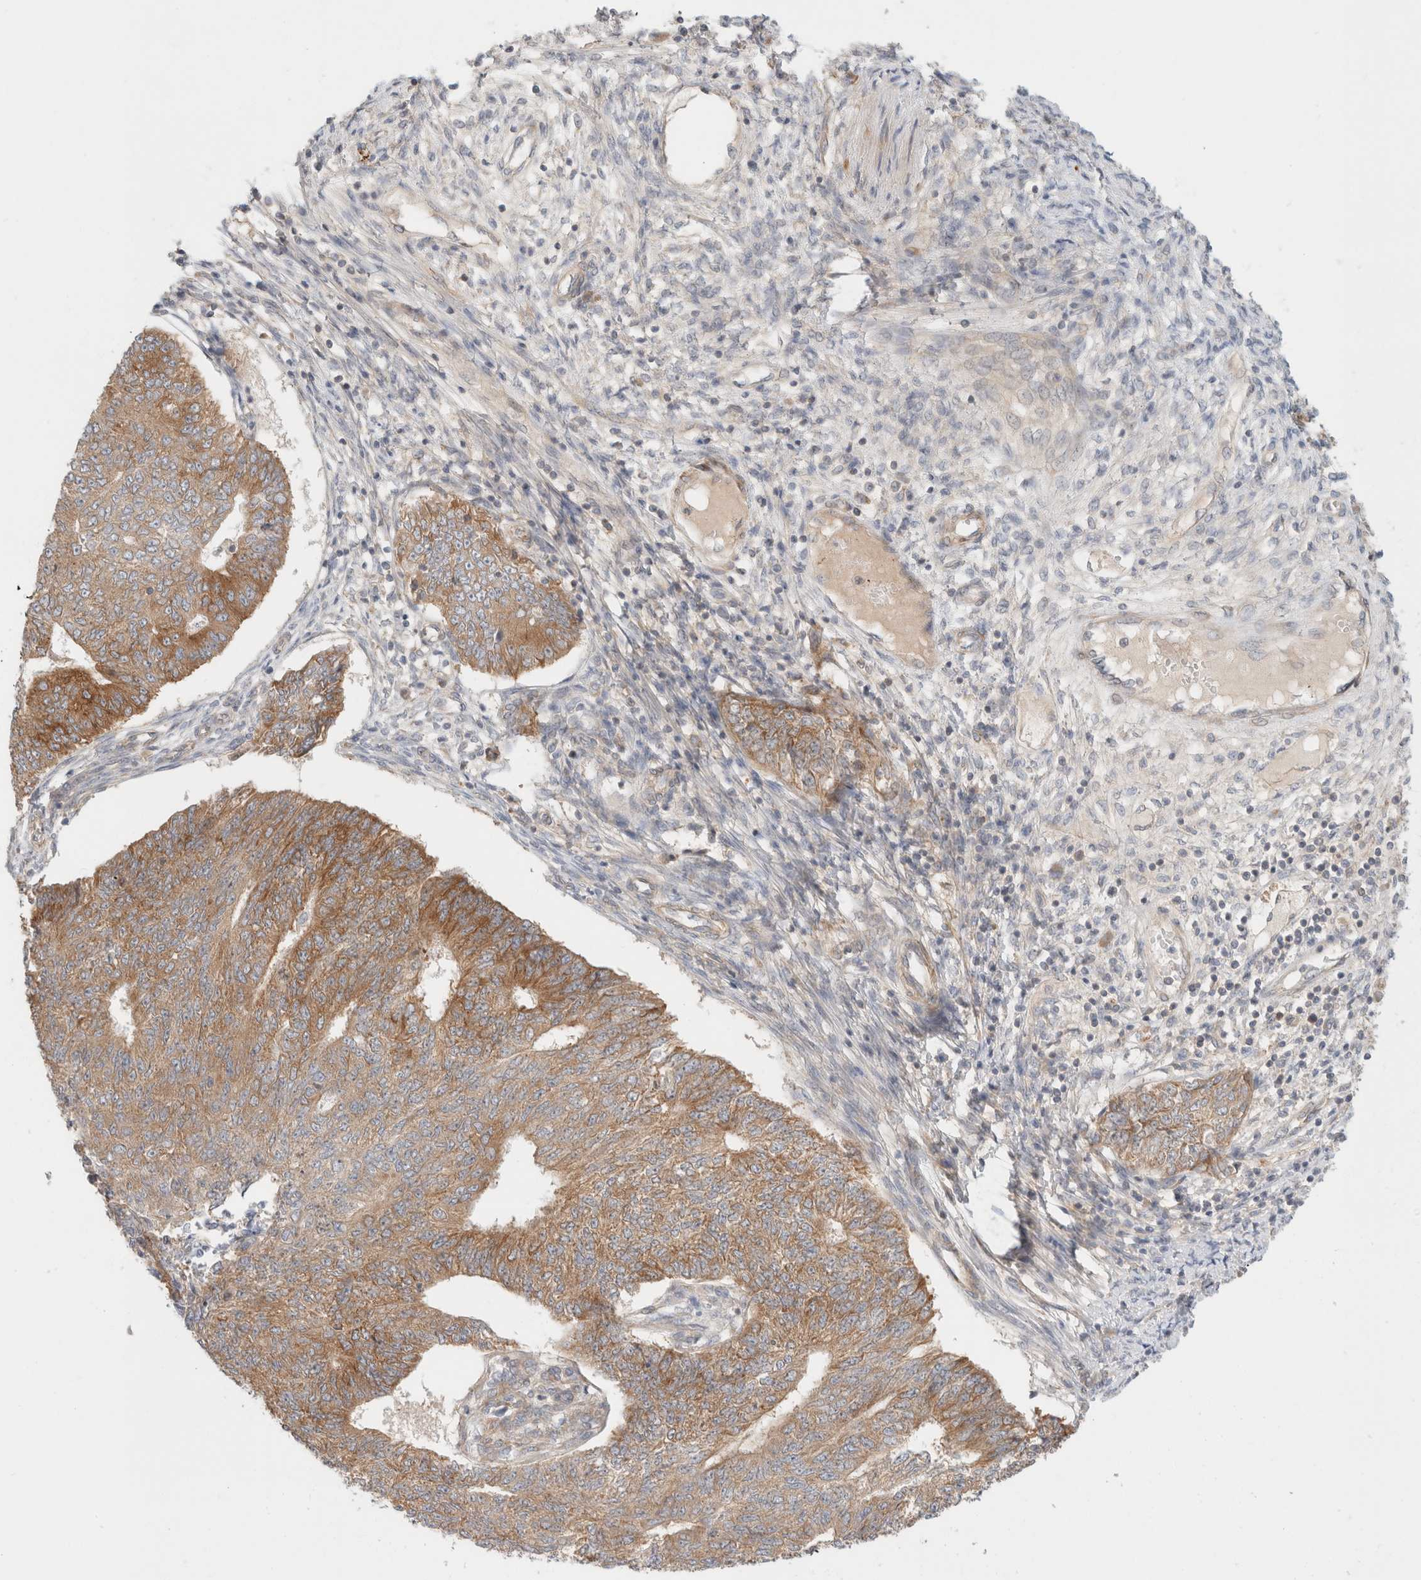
{"staining": {"intensity": "moderate", "quantity": ">75%", "location": "cytoplasmic/membranous"}, "tissue": "endometrial cancer", "cell_type": "Tumor cells", "image_type": "cancer", "snomed": [{"axis": "morphology", "description": "Adenocarcinoma, NOS"}, {"axis": "topography", "description": "Endometrium"}], "caption": "This image demonstrates IHC staining of human endometrial adenocarcinoma, with medium moderate cytoplasmic/membranous staining in about >75% of tumor cells.", "gene": "MARK3", "patient": {"sex": "female", "age": 32}}